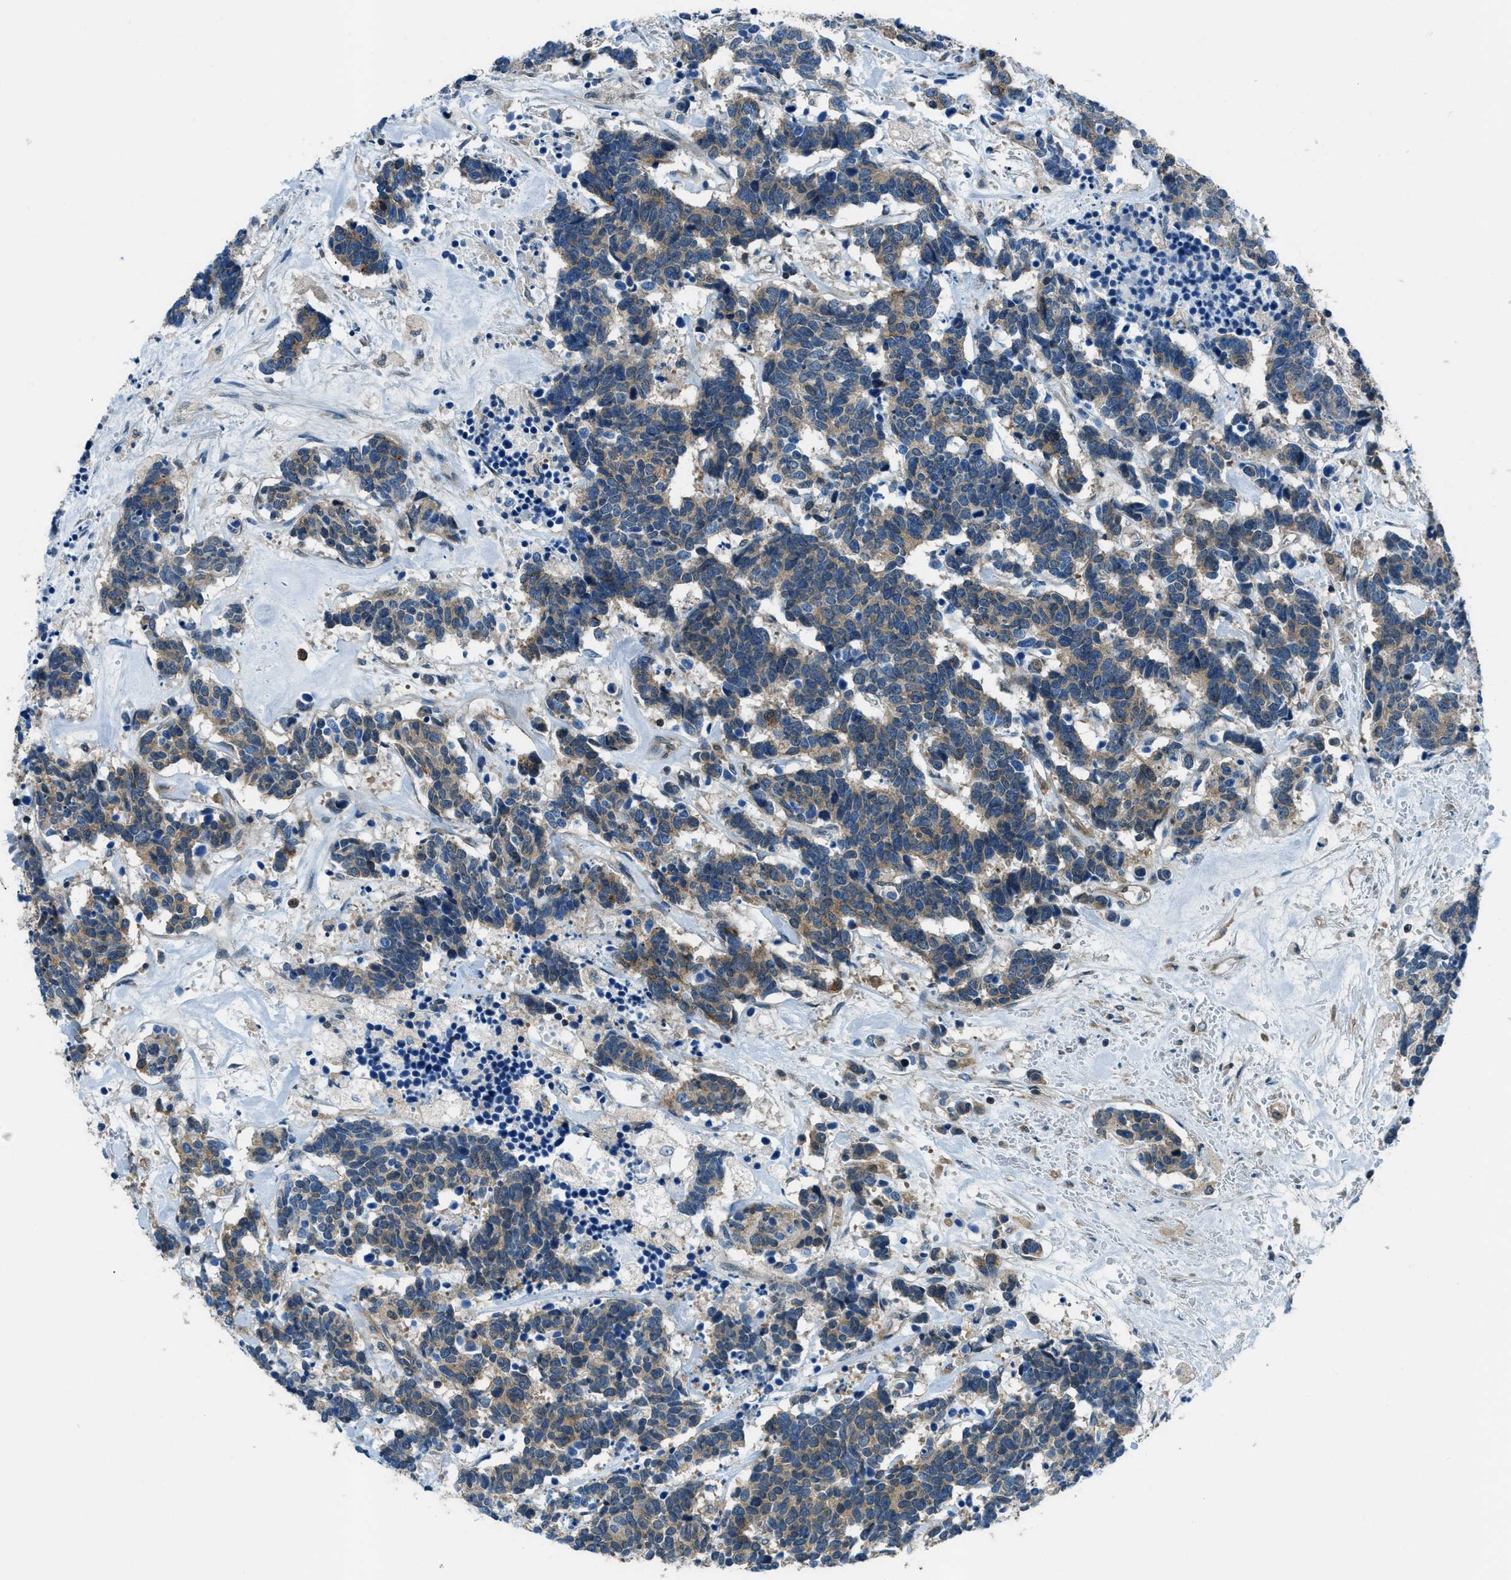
{"staining": {"intensity": "weak", "quantity": "25%-75%", "location": "cytoplasmic/membranous"}, "tissue": "carcinoid", "cell_type": "Tumor cells", "image_type": "cancer", "snomed": [{"axis": "morphology", "description": "Carcinoma, NOS"}, {"axis": "morphology", "description": "Carcinoid, malignant, NOS"}, {"axis": "topography", "description": "Urinary bladder"}], "caption": "Protein analysis of carcinoid tissue shows weak cytoplasmic/membranous positivity in approximately 25%-75% of tumor cells.", "gene": "ARFGAP2", "patient": {"sex": "male", "age": 57}}